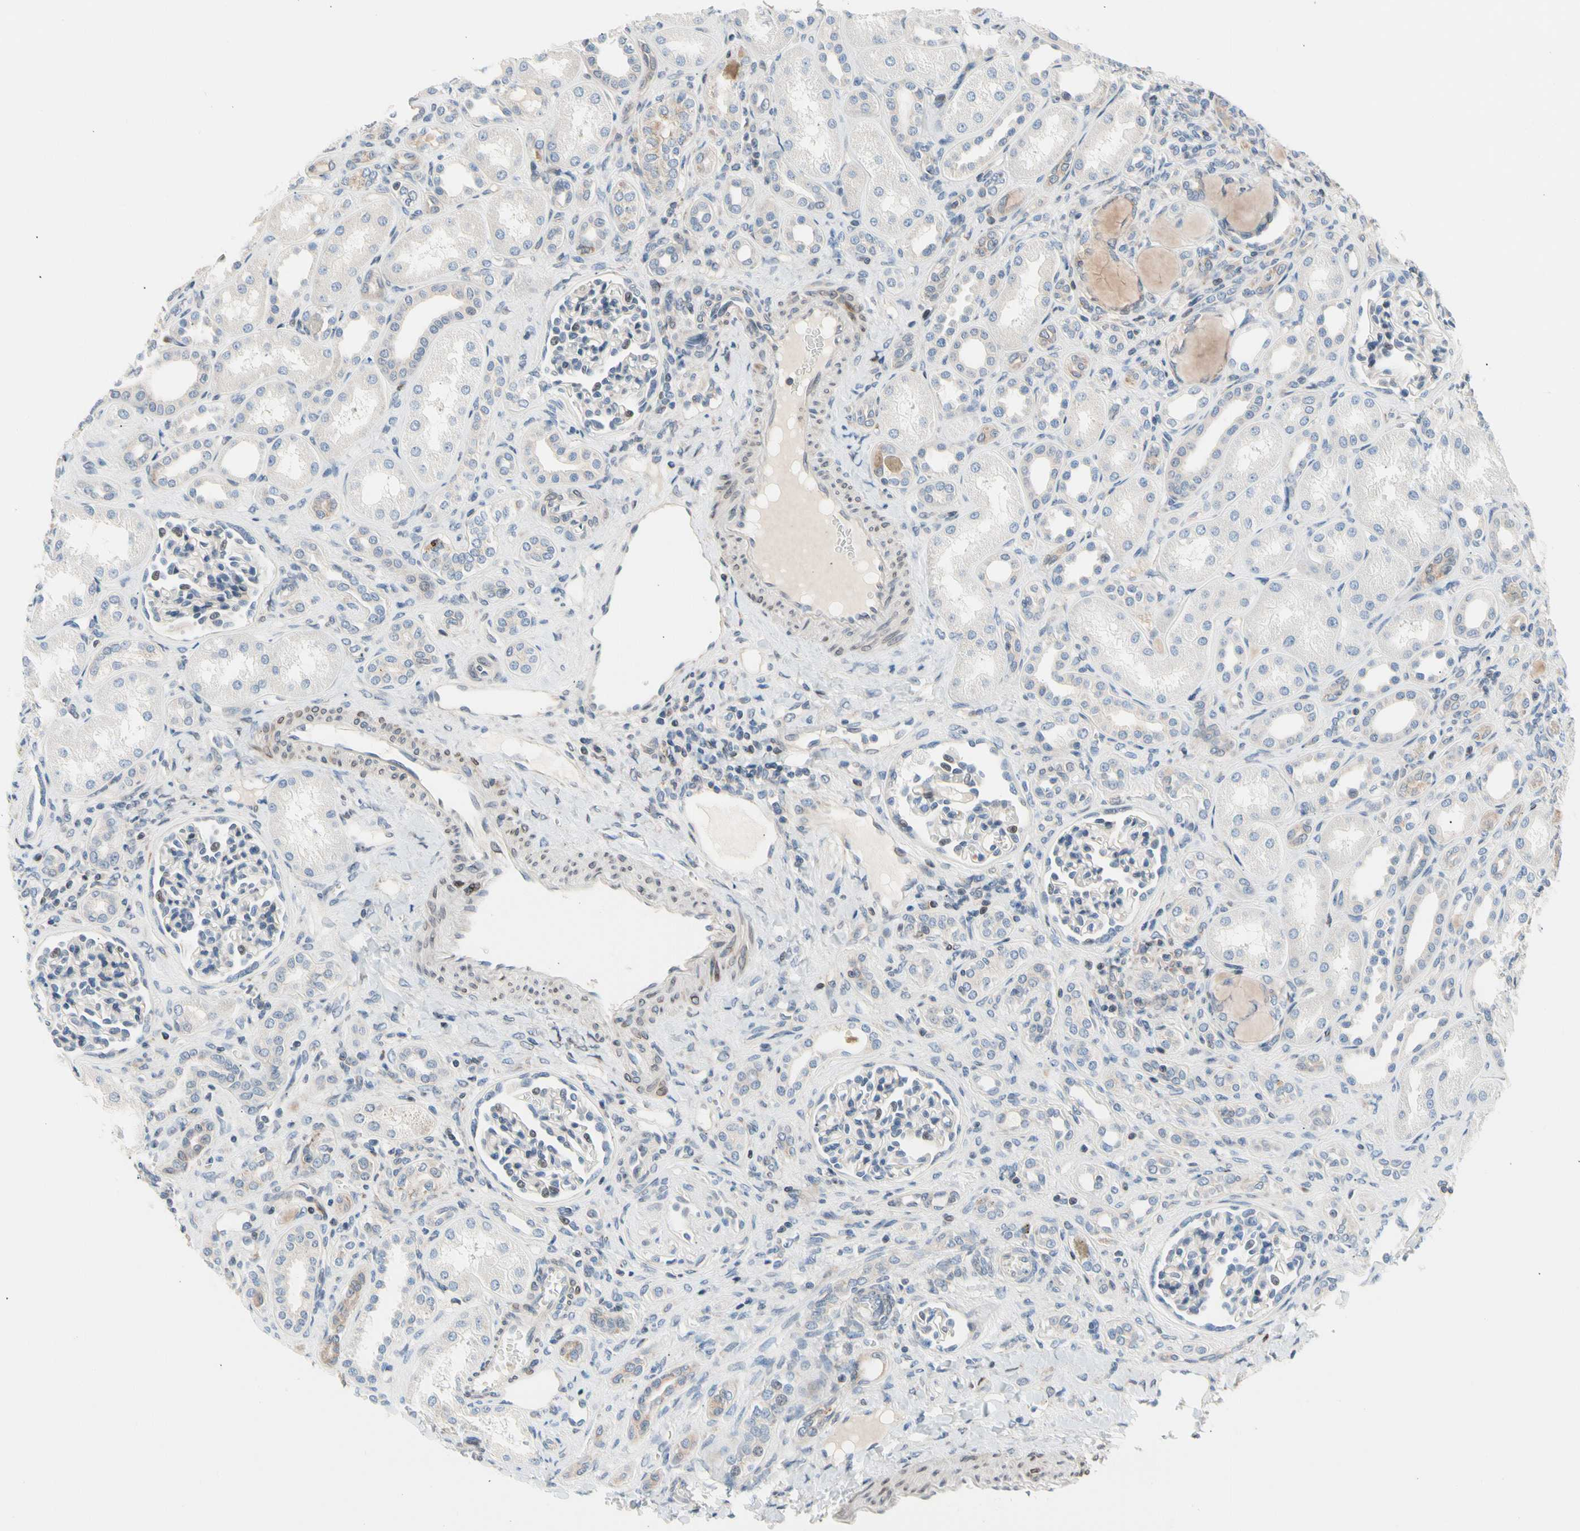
{"staining": {"intensity": "negative", "quantity": "none", "location": "none"}, "tissue": "kidney", "cell_type": "Cells in glomeruli", "image_type": "normal", "snomed": [{"axis": "morphology", "description": "Normal tissue, NOS"}, {"axis": "topography", "description": "Kidney"}], "caption": "Histopathology image shows no significant protein positivity in cells in glomeruli of normal kidney.", "gene": "MAP3K3", "patient": {"sex": "male", "age": 7}}